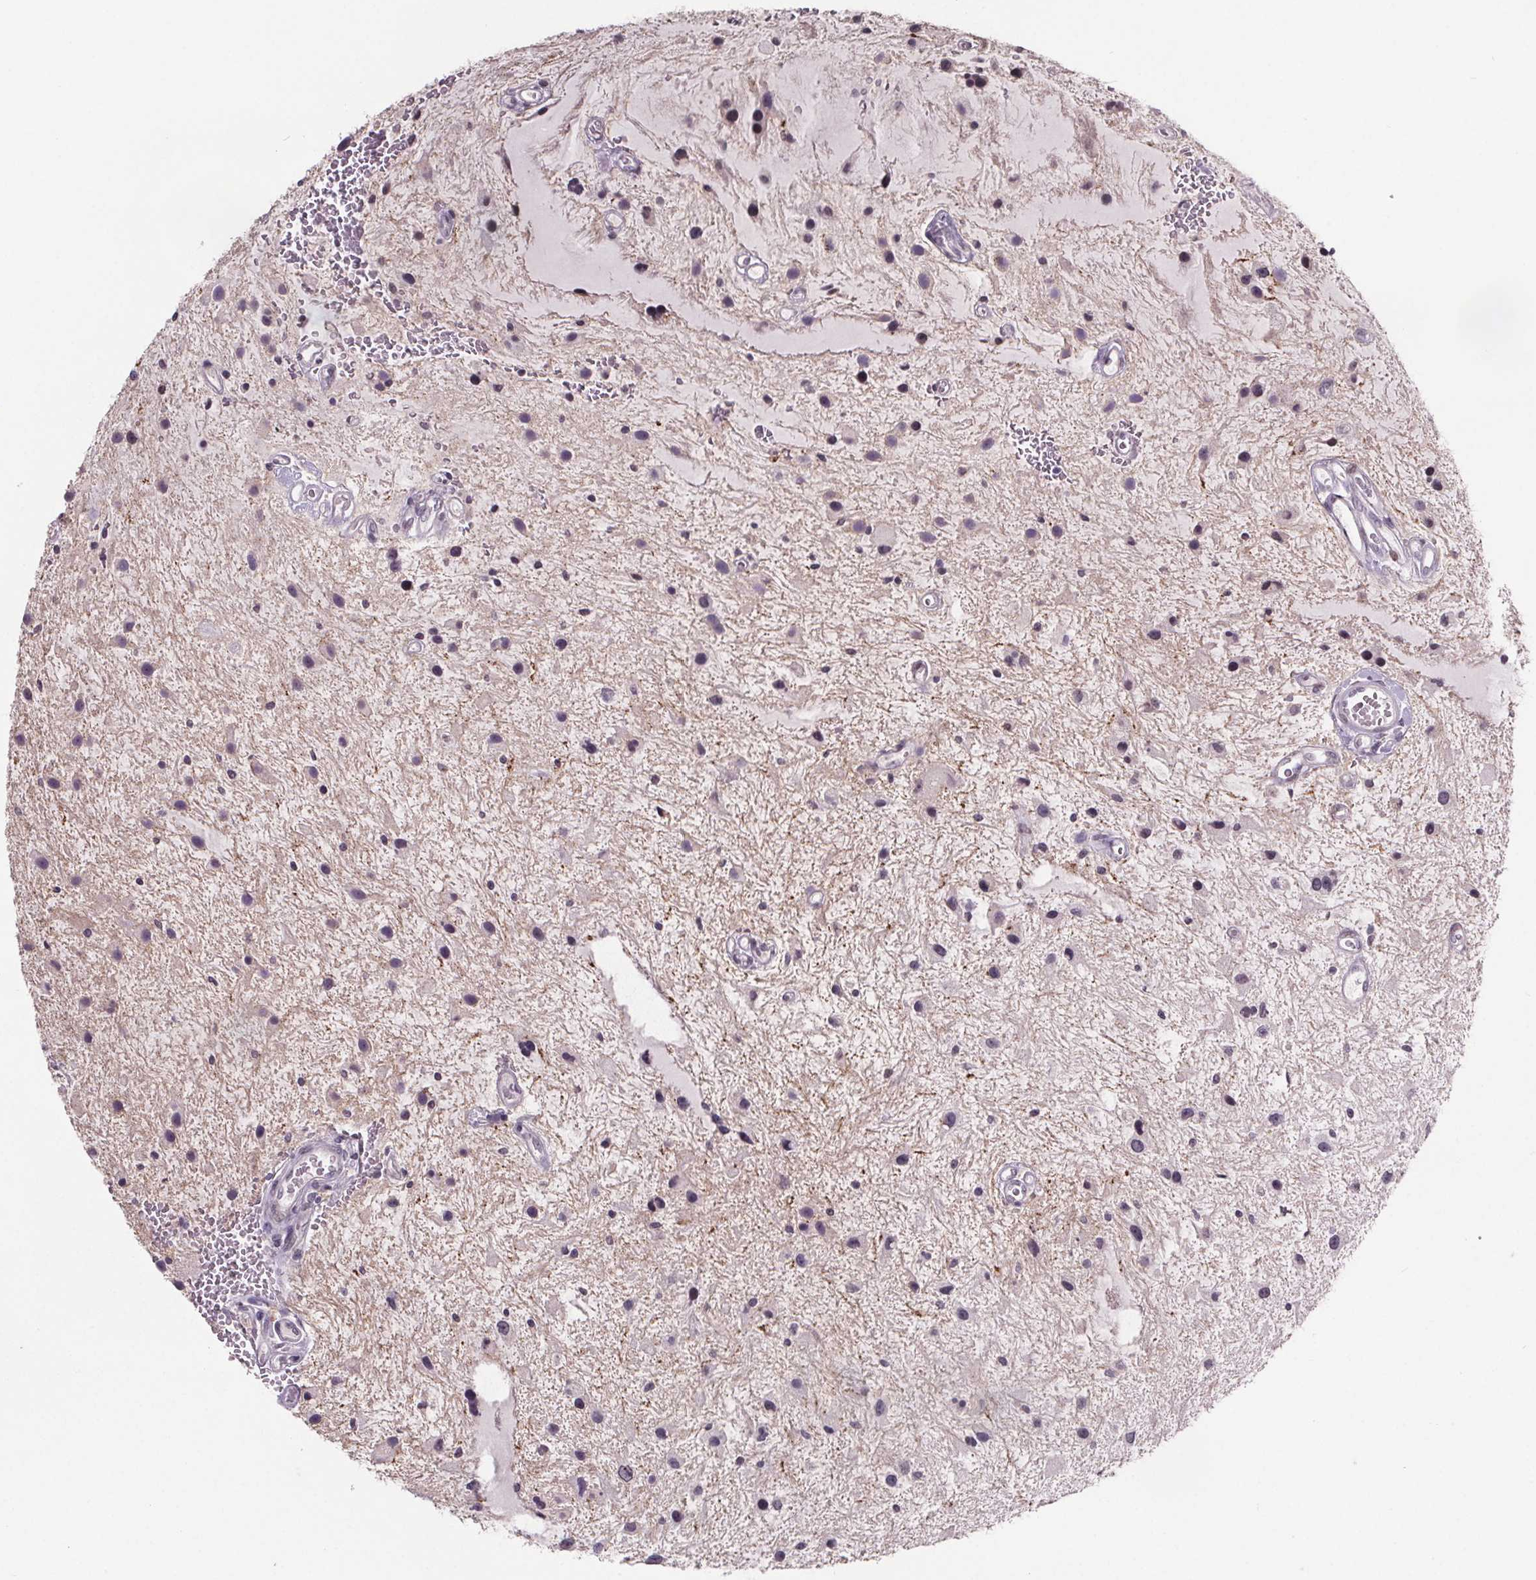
{"staining": {"intensity": "negative", "quantity": "none", "location": "none"}, "tissue": "glioma", "cell_type": "Tumor cells", "image_type": "cancer", "snomed": [{"axis": "morphology", "description": "Glioma, malignant, Low grade"}, {"axis": "topography", "description": "Cerebellum"}], "caption": "IHC of human malignant glioma (low-grade) exhibits no expression in tumor cells.", "gene": "NKX6-1", "patient": {"sex": "female", "age": 14}}